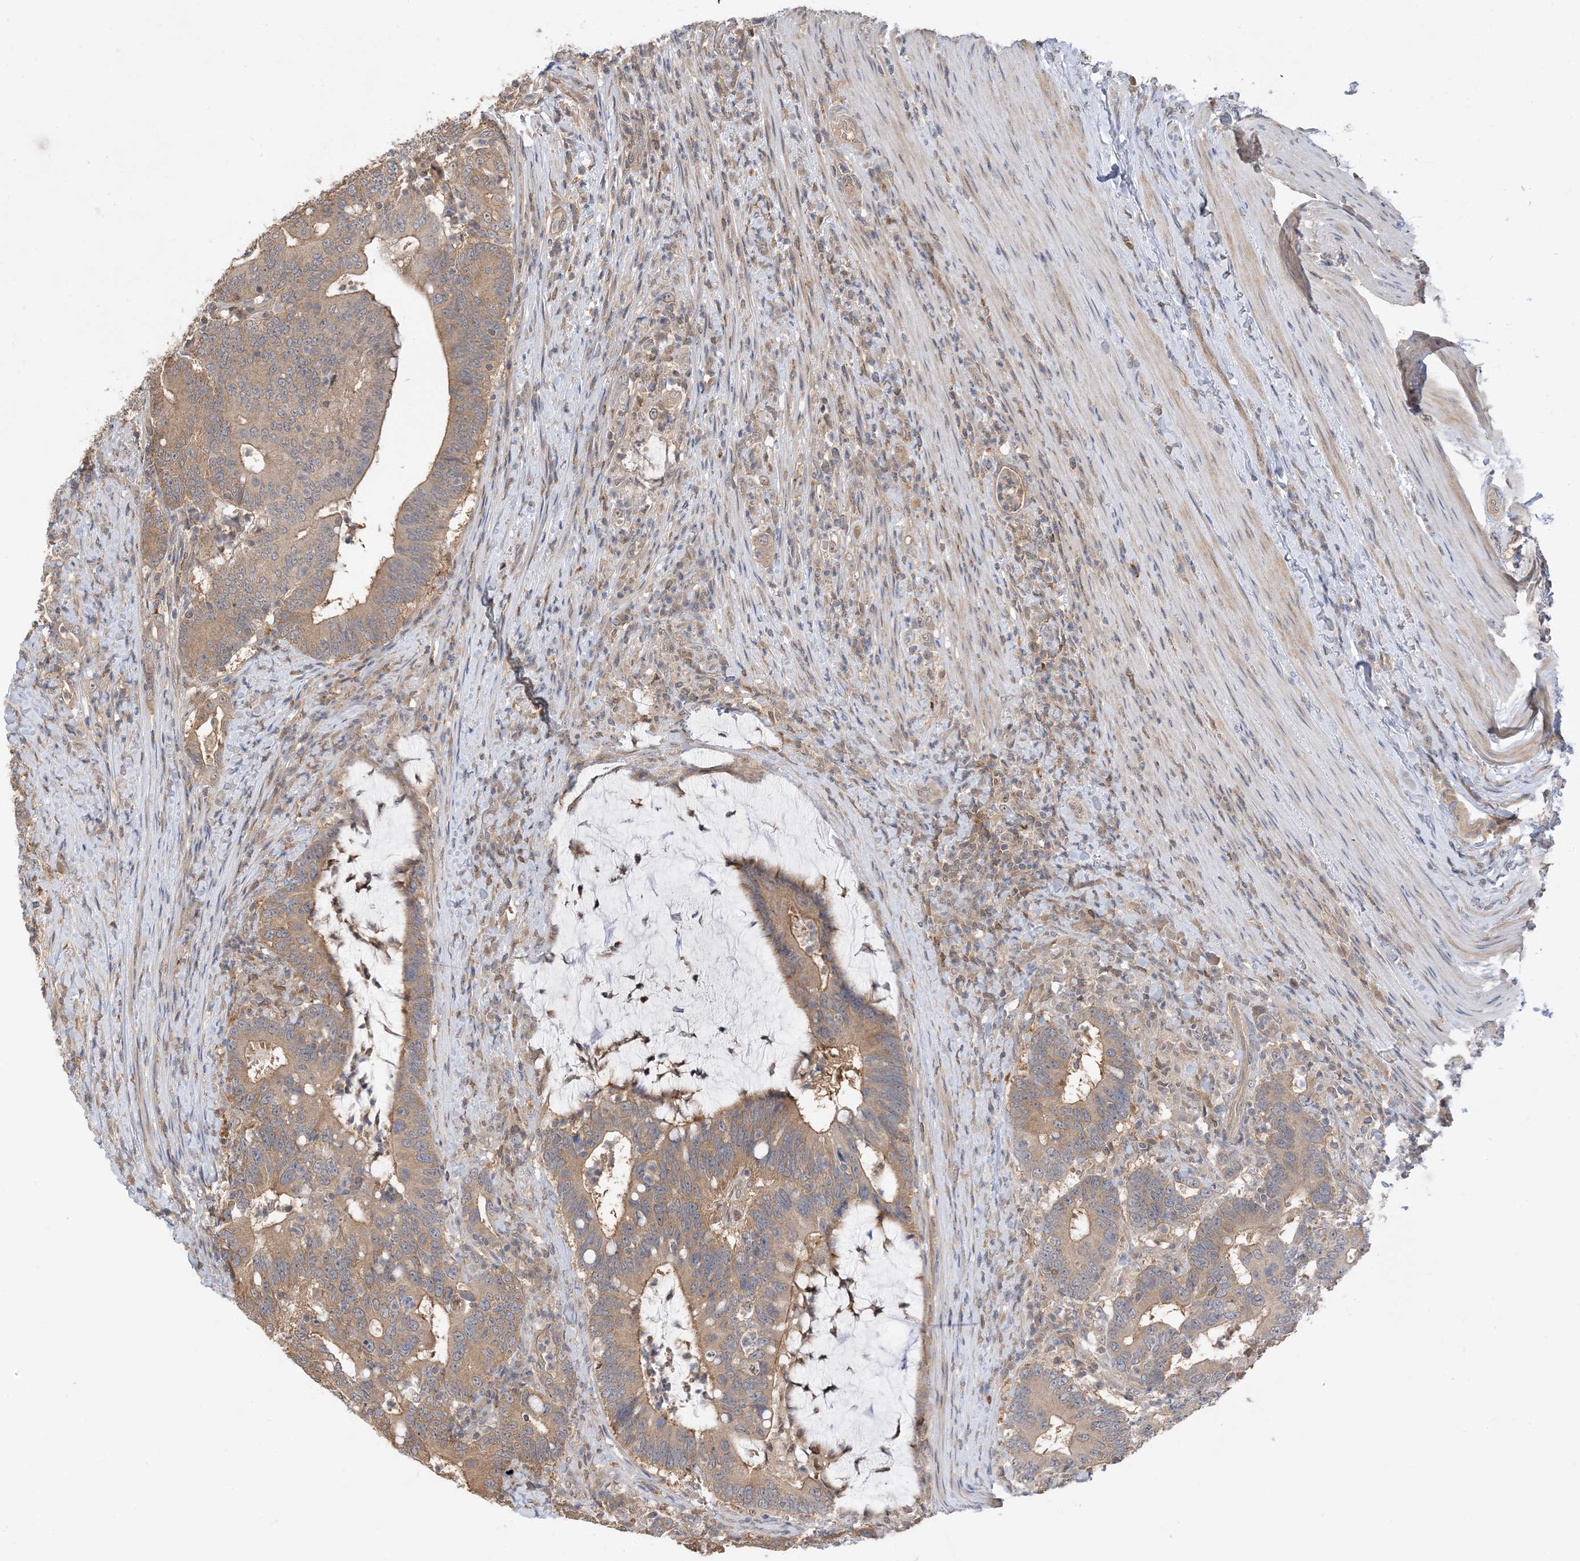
{"staining": {"intensity": "weak", "quantity": ">75%", "location": "cytoplasmic/membranous"}, "tissue": "colorectal cancer", "cell_type": "Tumor cells", "image_type": "cancer", "snomed": [{"axis": "morphology", "description": "Adenocarcinoma, NOS"}, {"axis": "topography", "description": "Colon"}], "caption": "Tumor cells show low levels of weak cytoplasmic/membranous positivity in about >75% of cells in adenocarcinoma (colorectal).", "gene": "WDR26", "patient": {"sex": "female", "age": 66}}